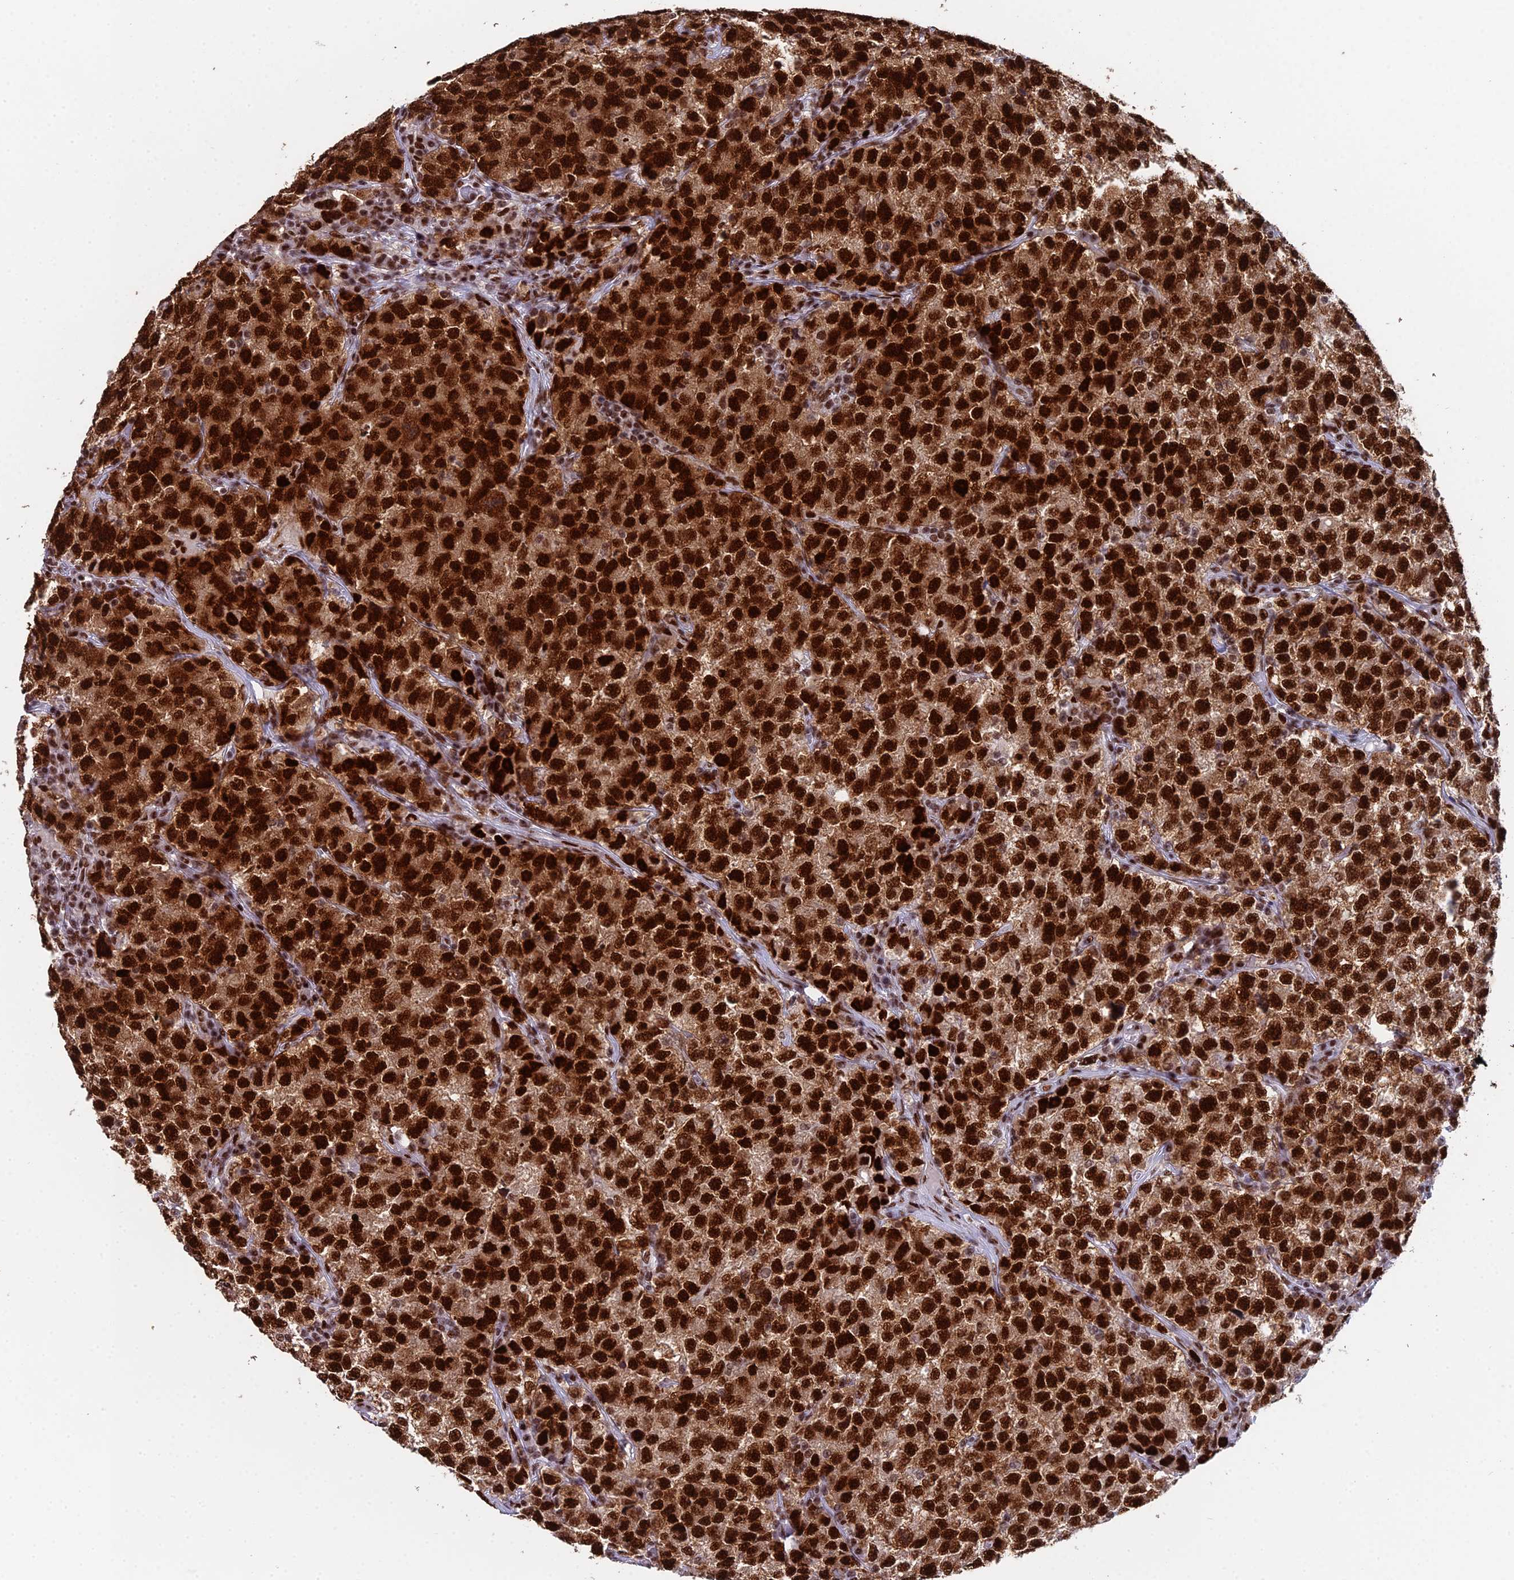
{"staining": {"intensity": "strong", "quantity": ">75%", "location": "cytoplasmic/membranous,nuclear"}, "tissue": "testis cancer", "cell_type": "Tumor cells", "image_type": "cancer", "snomed": [{"axis": "morphology", "description": "Seminoma, NOS"}, {"axis": "topography", "description": "Testis"}], "caption": "Seminoma (testis) tissue exhibits strong cytoplasmic/membranous and nuclear staining in approximately >75% of tumor cells", "gene": "SF3B3", "patient": {"sex": "male", "age": 22}}